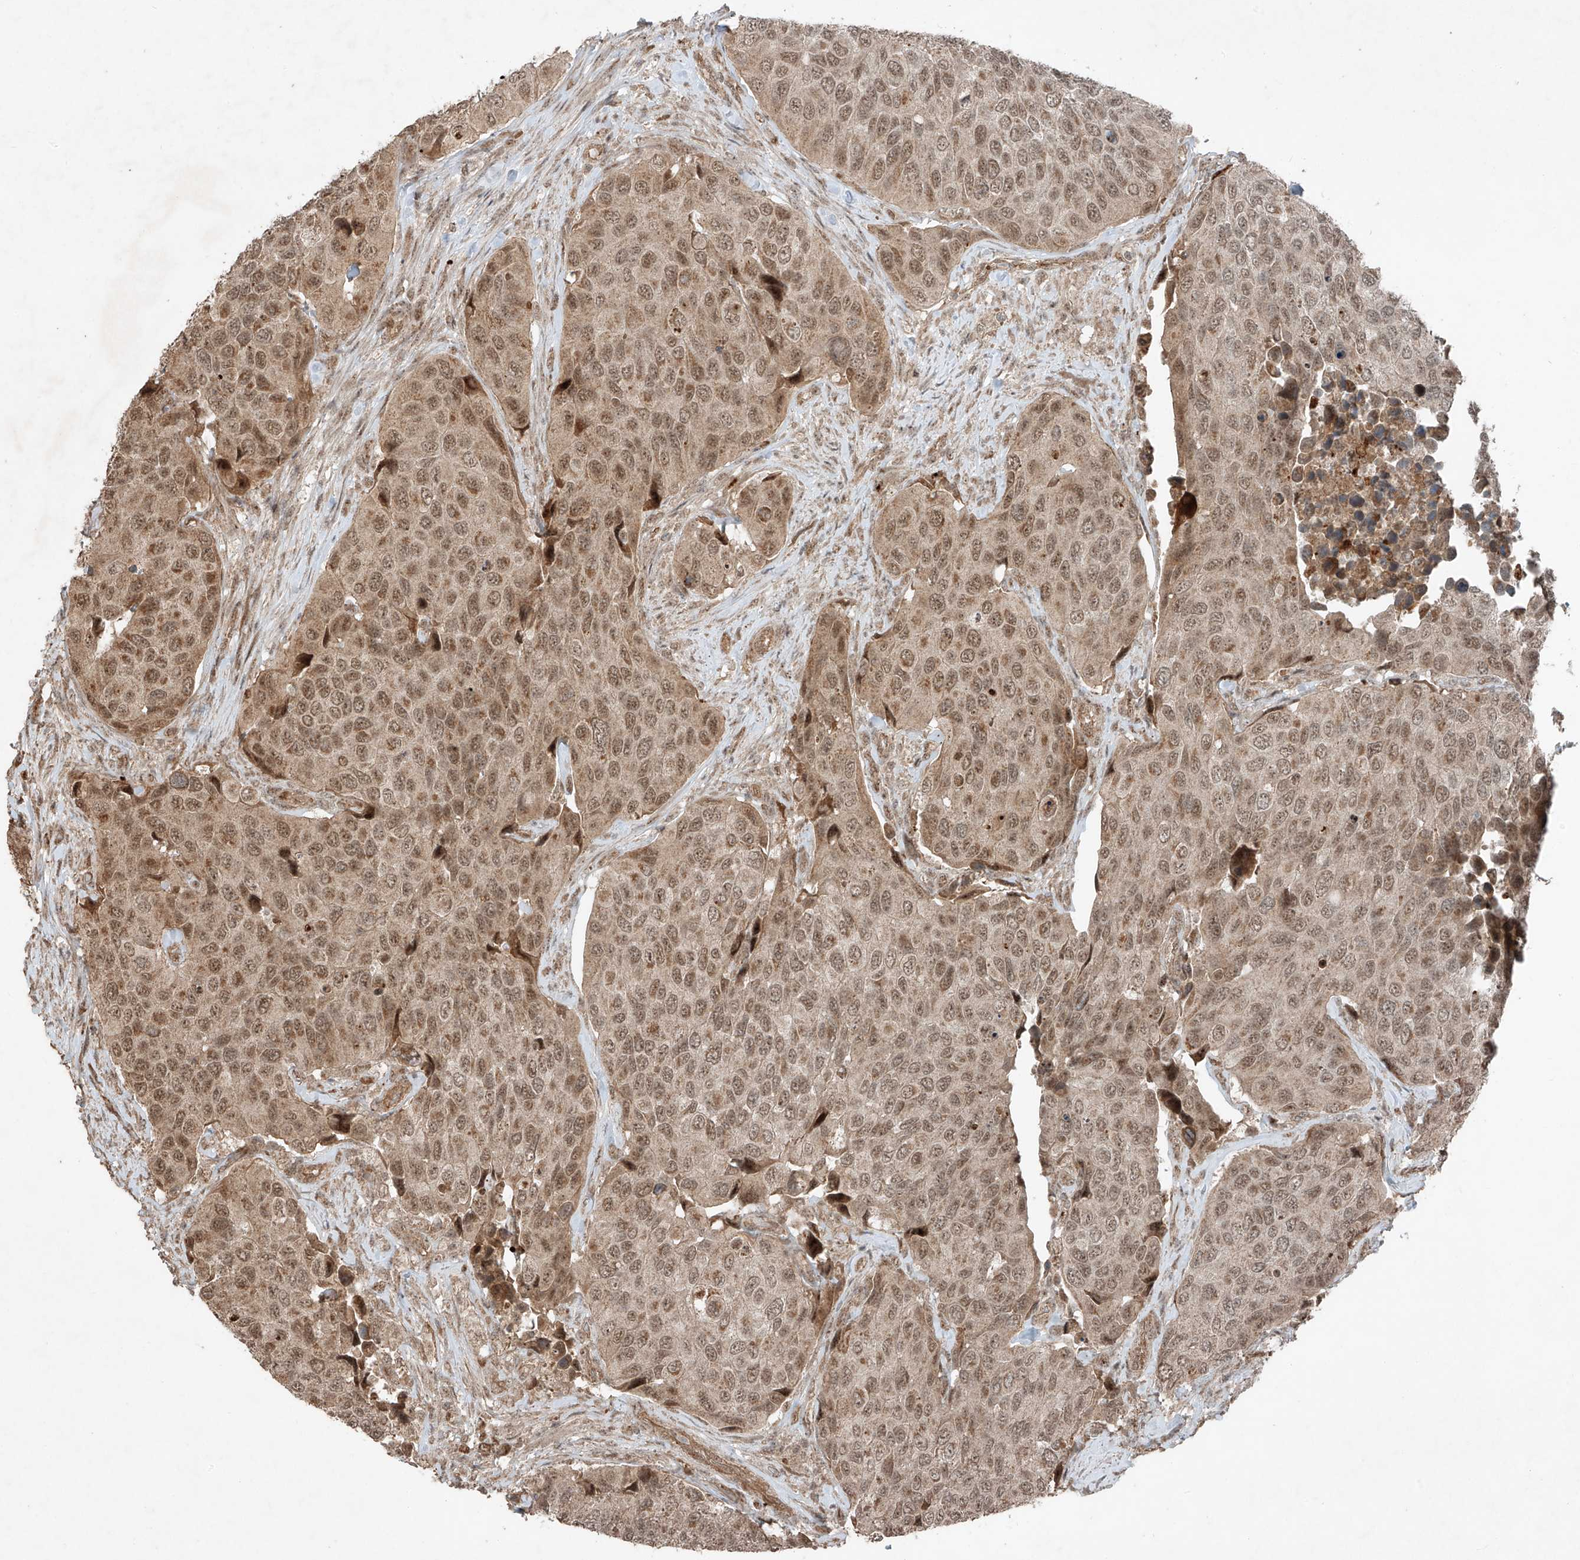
{"staining": {"intensity": "moderate", "quantity": ">75%", "location": "cytoplasmic/membranous,nuclear"}, "tissue": "urothelial cancer", "cell_type": "Tumor cells", "image_type": "cancer", "snomed": [{"axis": "morphology", "description": "Urothelial carcinoma, High grade"}, {"axis": "topography", "description": "Urinary bladder"}], "caption": "Protein staining of urothelial carcinoma (high-grade) tissue reveals moderate cytoplasmic/membranous and nuclear staining in approximately >75% of tumor cells.", "gene": "ZNF620", "patient": {"sex": "male", "age": 74}}